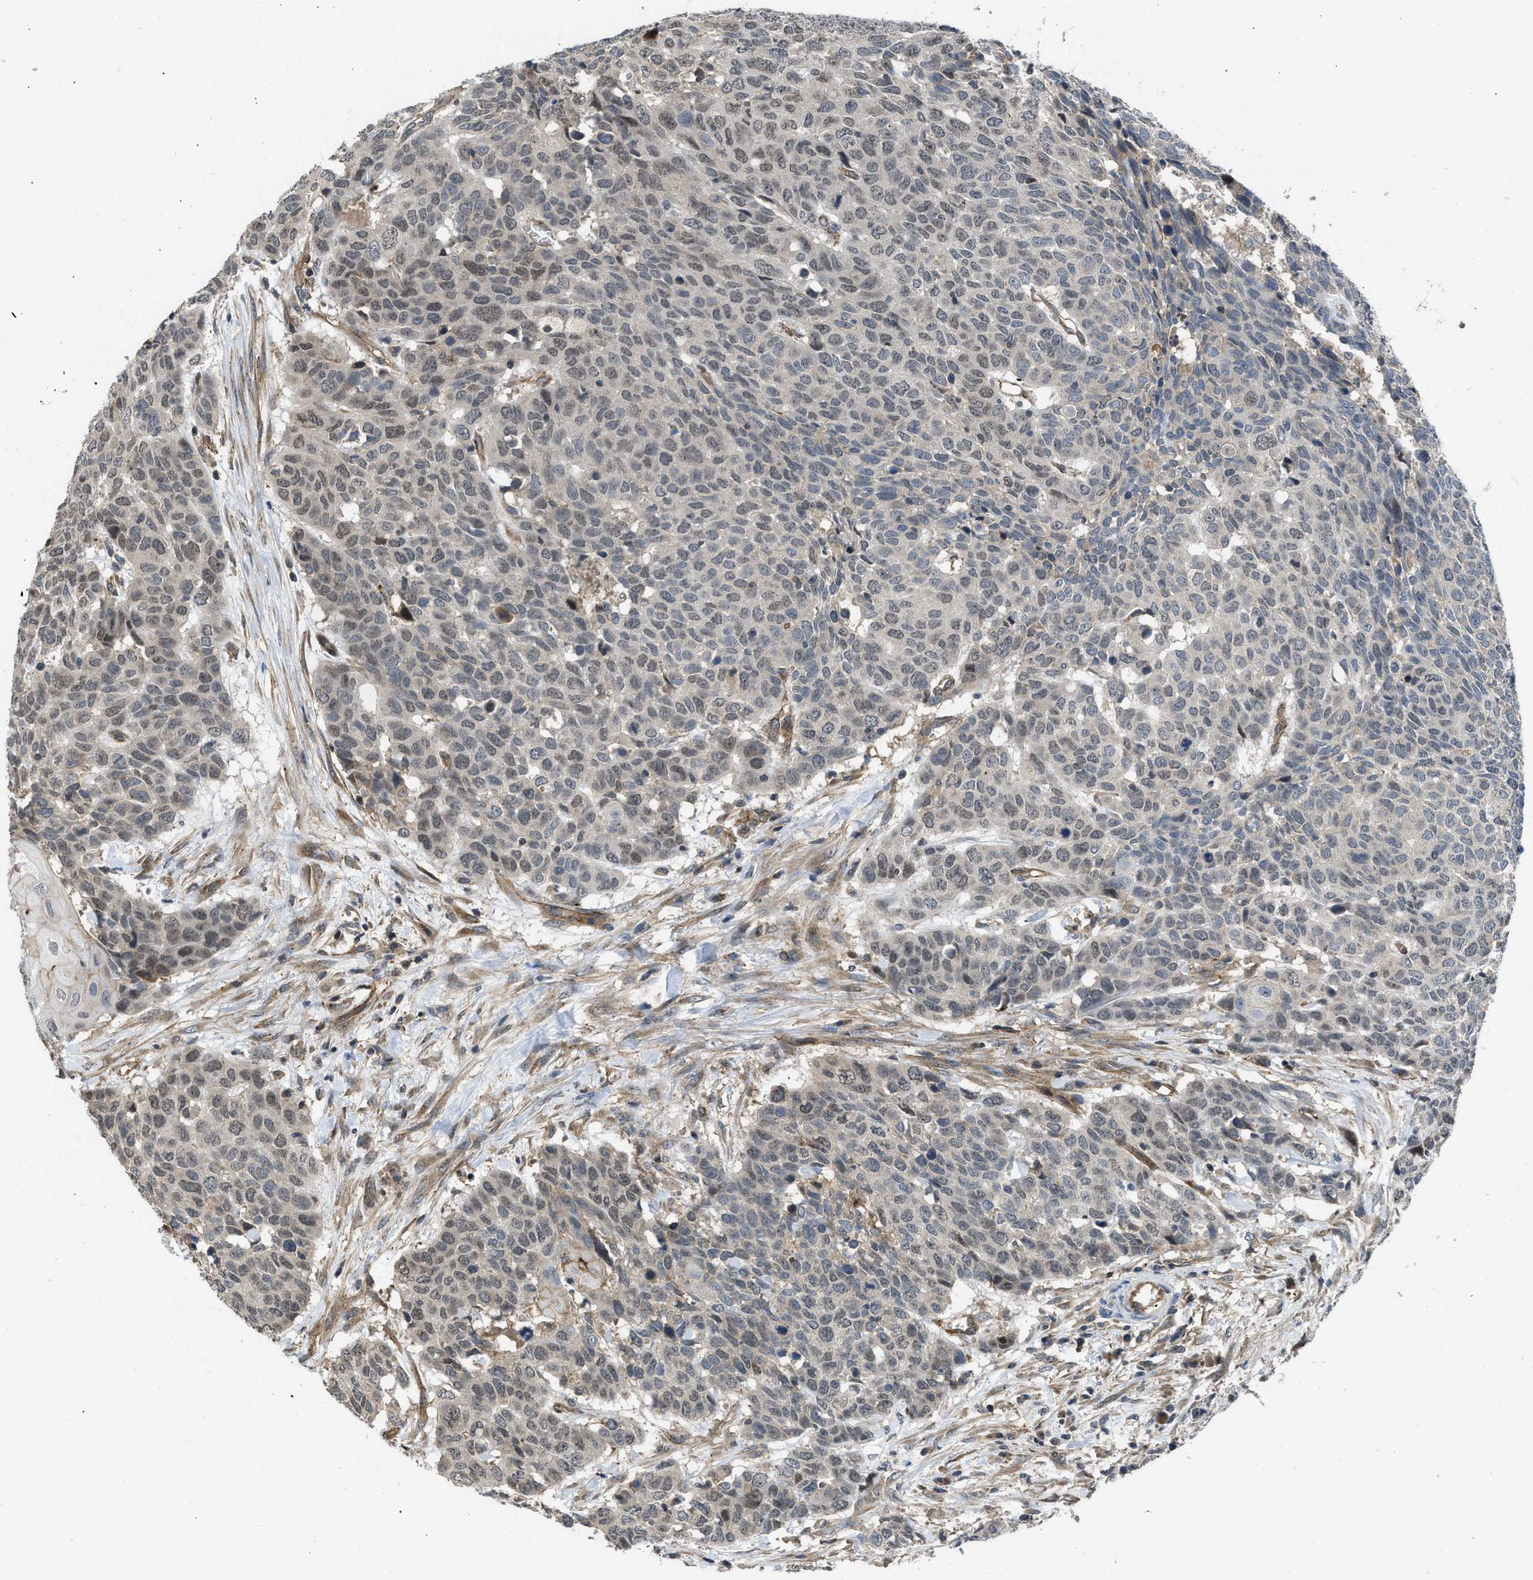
{"staining": {"intensity": "weak", "quantity": "<25%", "location": "nuclear"}, "tissue": "head and neck cancer", "cell_type": "Tumor cells", "image_type": "cancer", "snomed": [{"axis": "morphology", "description": "Squamous cell carcinoma, NOS"}, {"axis": "topography", "description": "Head-Neck"}], "caption": "Tumor cells are negative for brown protein staining in squamous cell carcinoma (head and neck).", "gene": "GPATCH2L", "patient": {"sex": "male", "age": 66}}